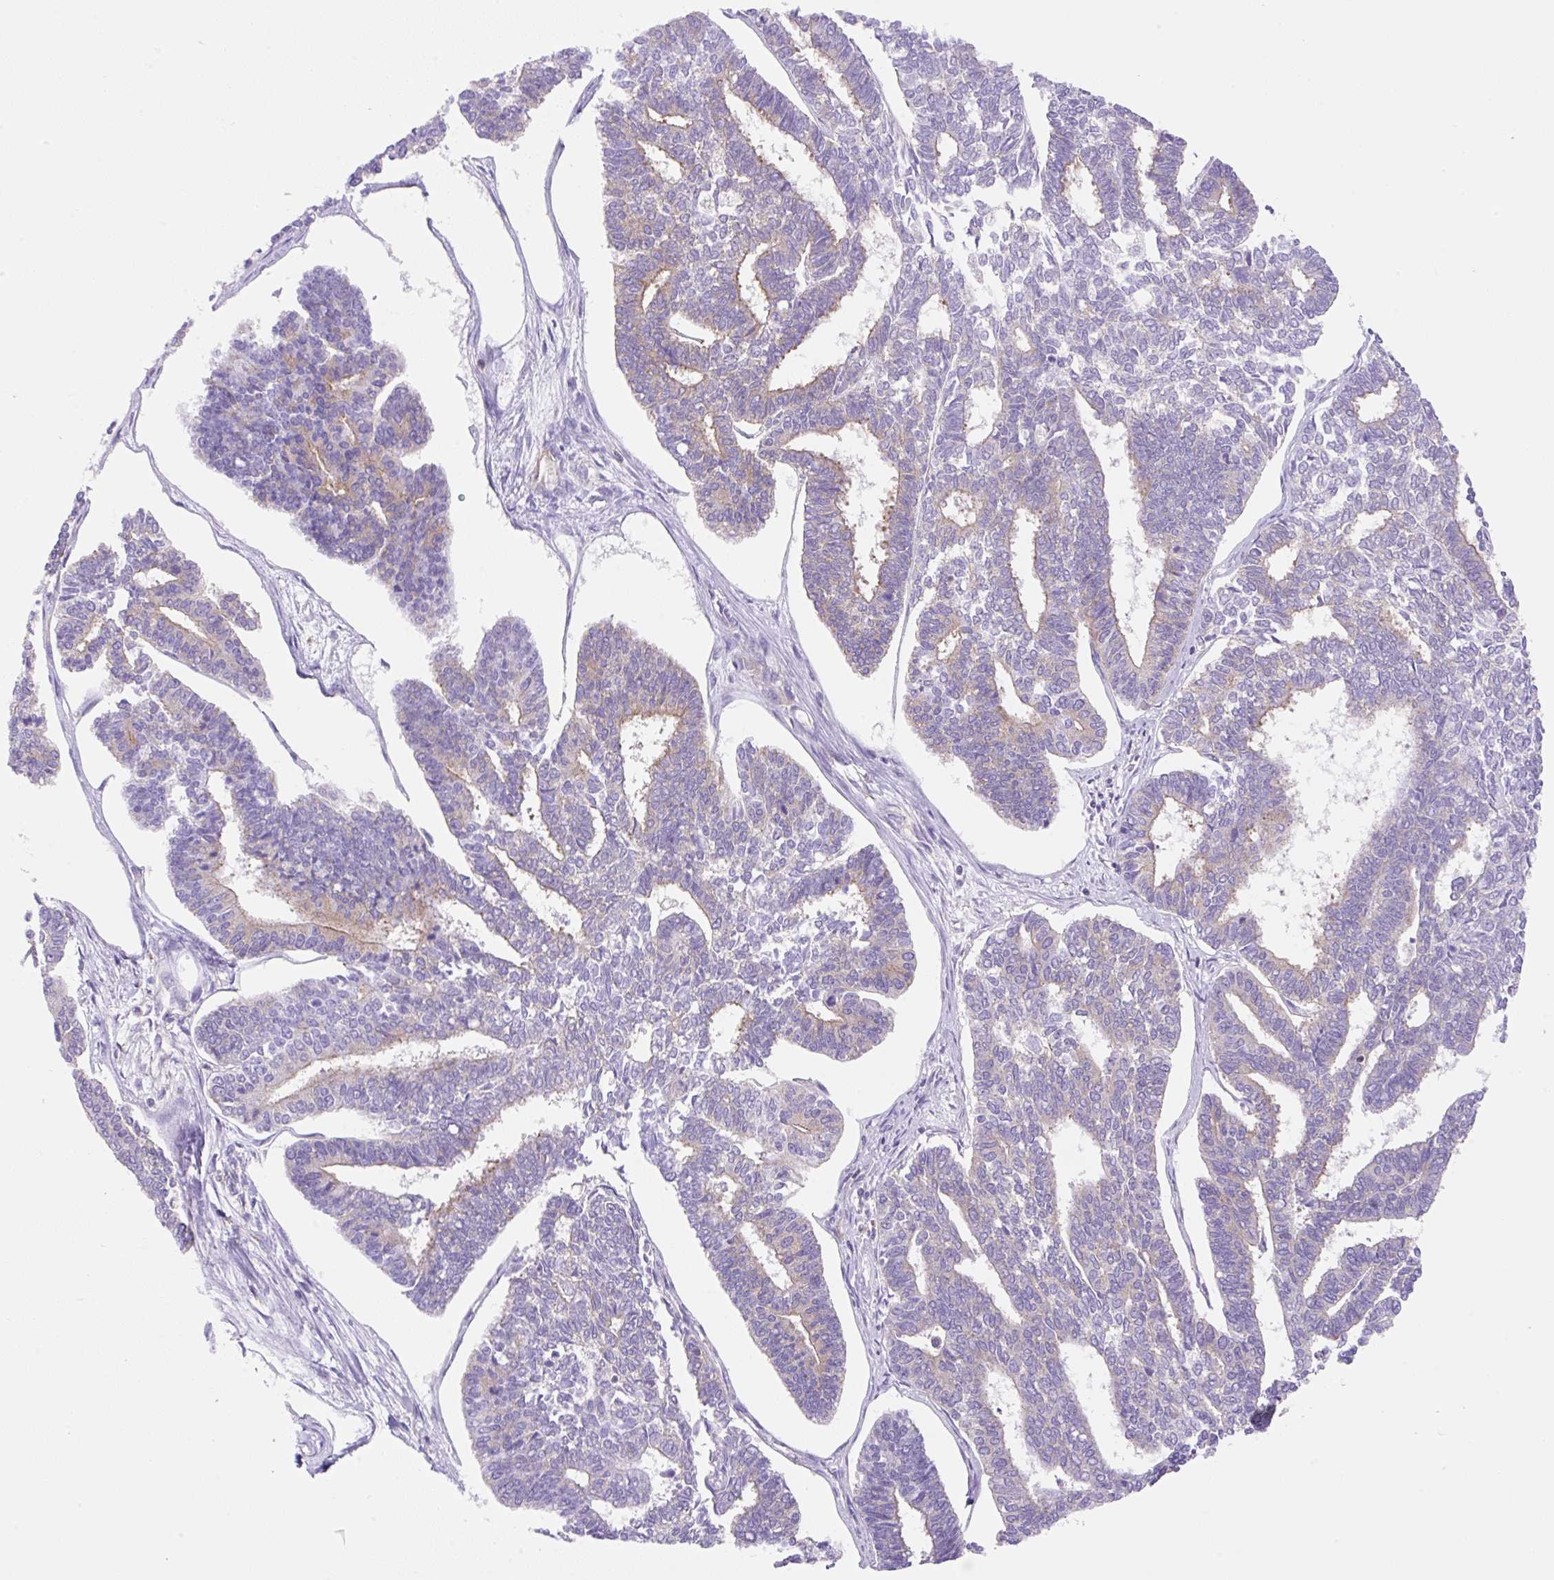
{"staining": {"intensity": "weak", "quantity": "<25%", "location": "cytoplasmic/membranous"}, "tissue": "endometrial cancer", "cell_type": "Tumor cells", "image_type": "cancer", "snomed": [{"axis": "morphology", "description": "Adenocarcinoma, NOS"}, {"axis": "topography", "description": "Endometrium"}], "caption": "Immunohistochemistry photomicrograph of human endometrial cancer (adenocarcinoma) stained for a protein (brown), which displays no expression in tumor cells.", "gene": "DNM2", "patient": {"sex": "female", "age": 70}}